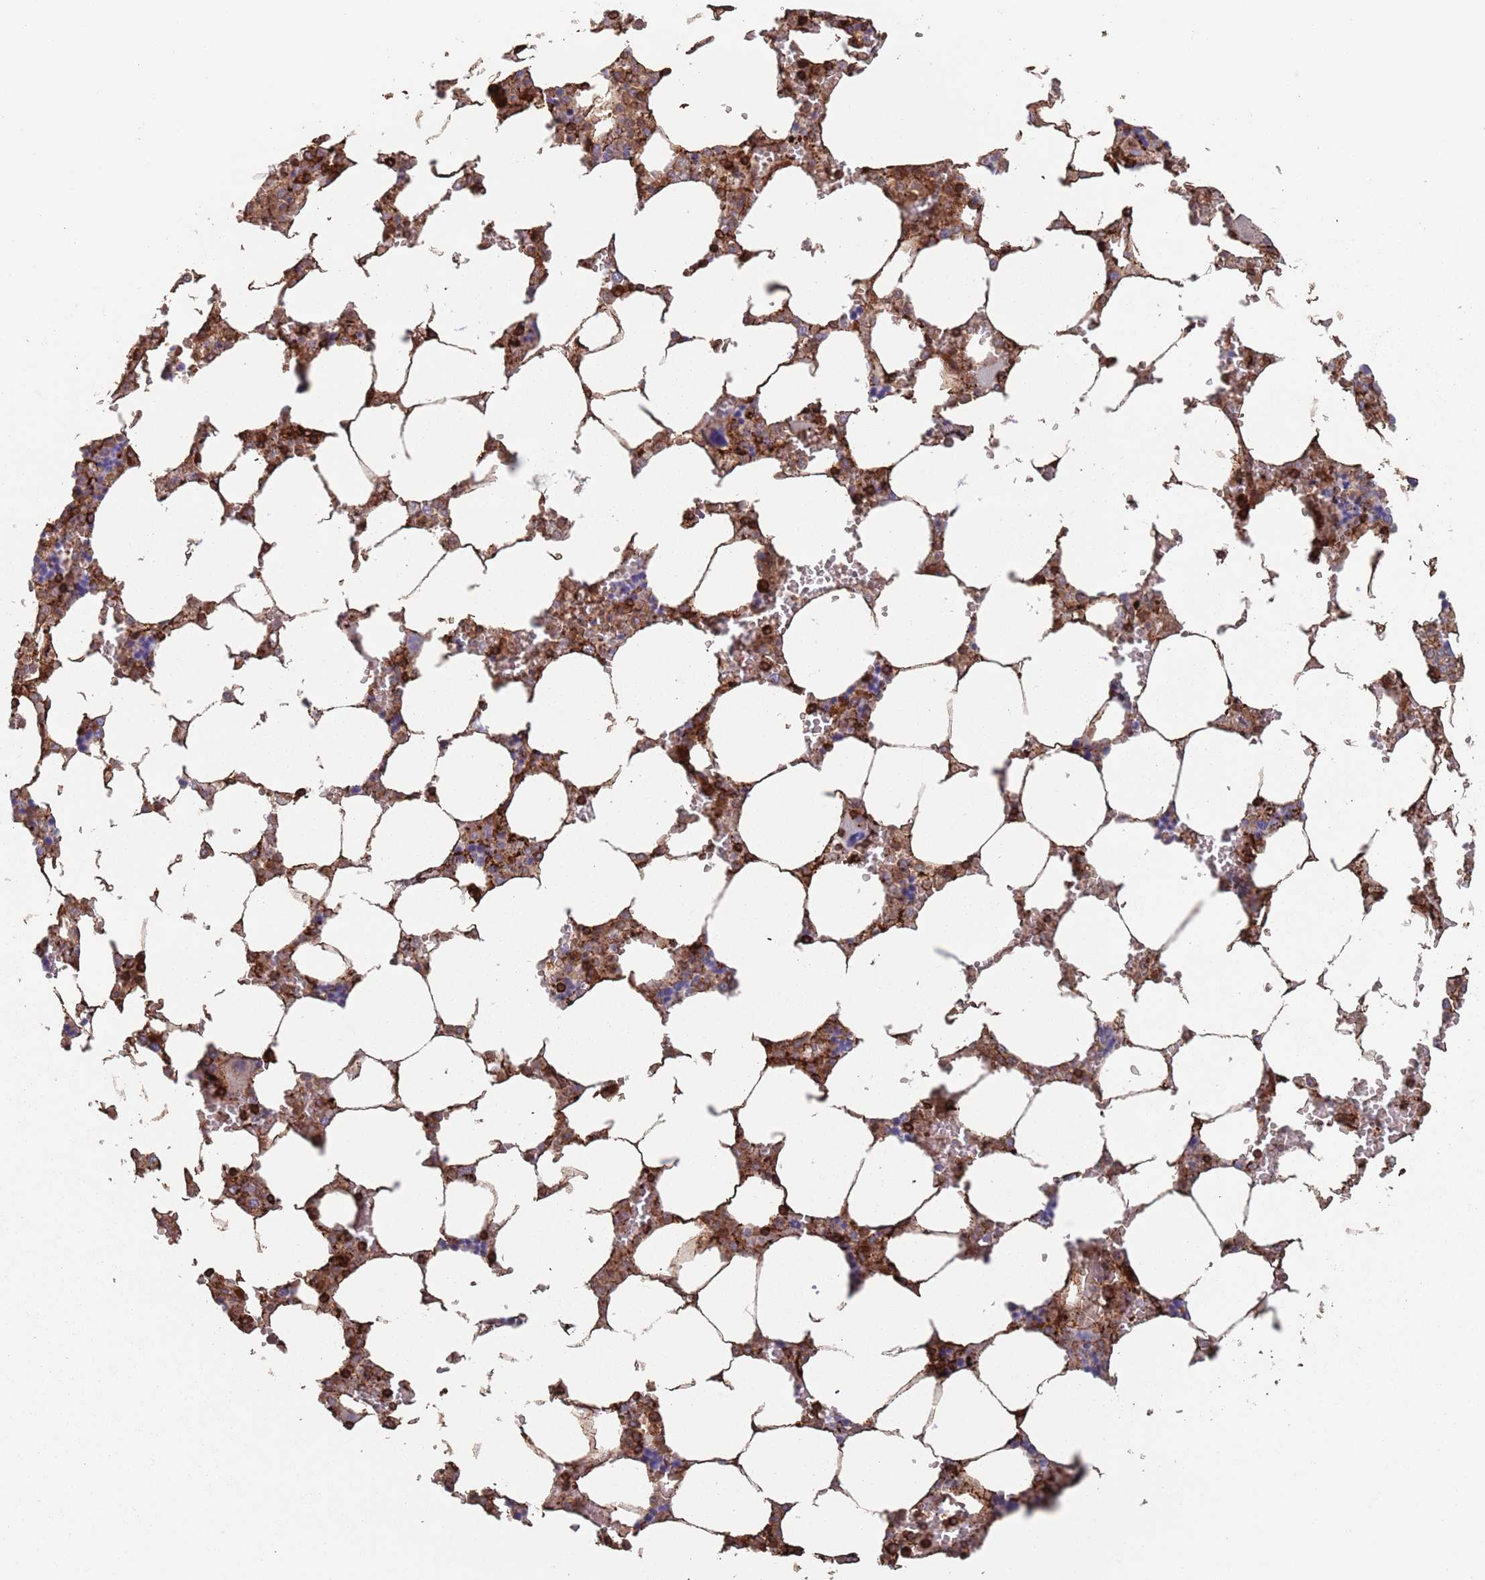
{"staining": {"intensity": "strong", "quantity": "25%-75%", "location": "cytoplasmic/membranous"}, "tissue": "bone marrow", "cell_type": "Hematopoietic cells", "image_type": "normal", "snomed": [{"axis": "morphology", "description": "Normal tissue, NOS"}, {"axis": "topography", "description": "Bone marrow"}], "caption": "IHC (DAB) staining of normal bone marrow reveals strong cytoplasmic/membranous protein positivity in about 25%-75% of hematopoietic cells.", "gene": "RNF144A", "patient": {"sex": "male", "age": 64}}